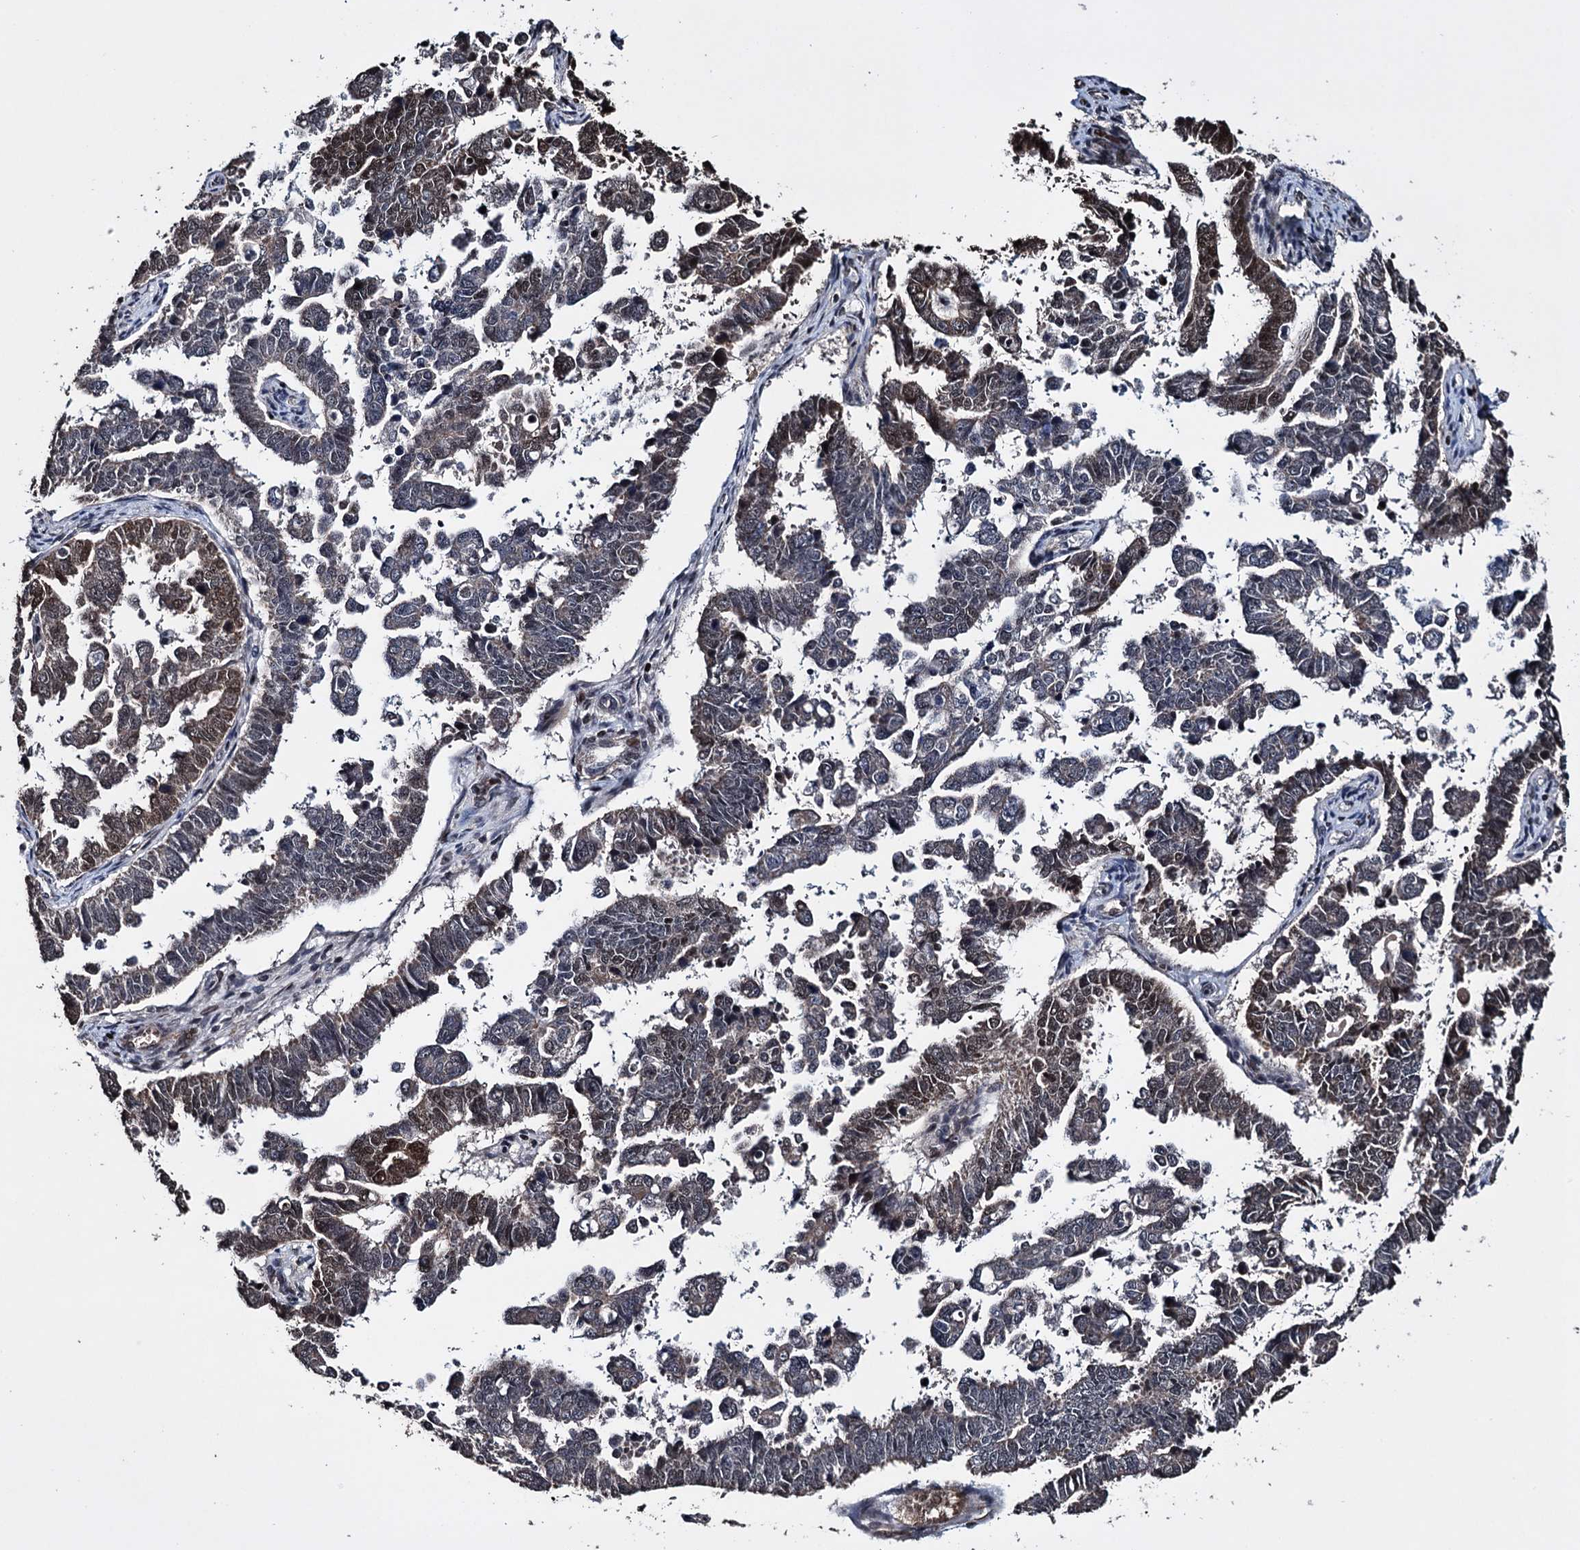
{"staining": {"intensity": "moderate", "quantity": "25%-75%", "location": "cytoplasmic/membranous,nuclear"}, "tissue": "endometrial cancer", "cell_type": "Tumor cells", "image_type": "cancer", "snomed": [{"axis": "morphology", "description": "Adenocarcinoma, NOS"}, {"axis": "topography", "description": "Endometrium"}], "caption": "Adenocarcinoma (endometrial) tissue shows moderate cytoplasmic/membranous and nuclear positivity in about 25%-75% of tumor cells, visualized by immunohistochemistry.", "gene": "EYA4", "patient": {"sex": "female", "age": 75}}